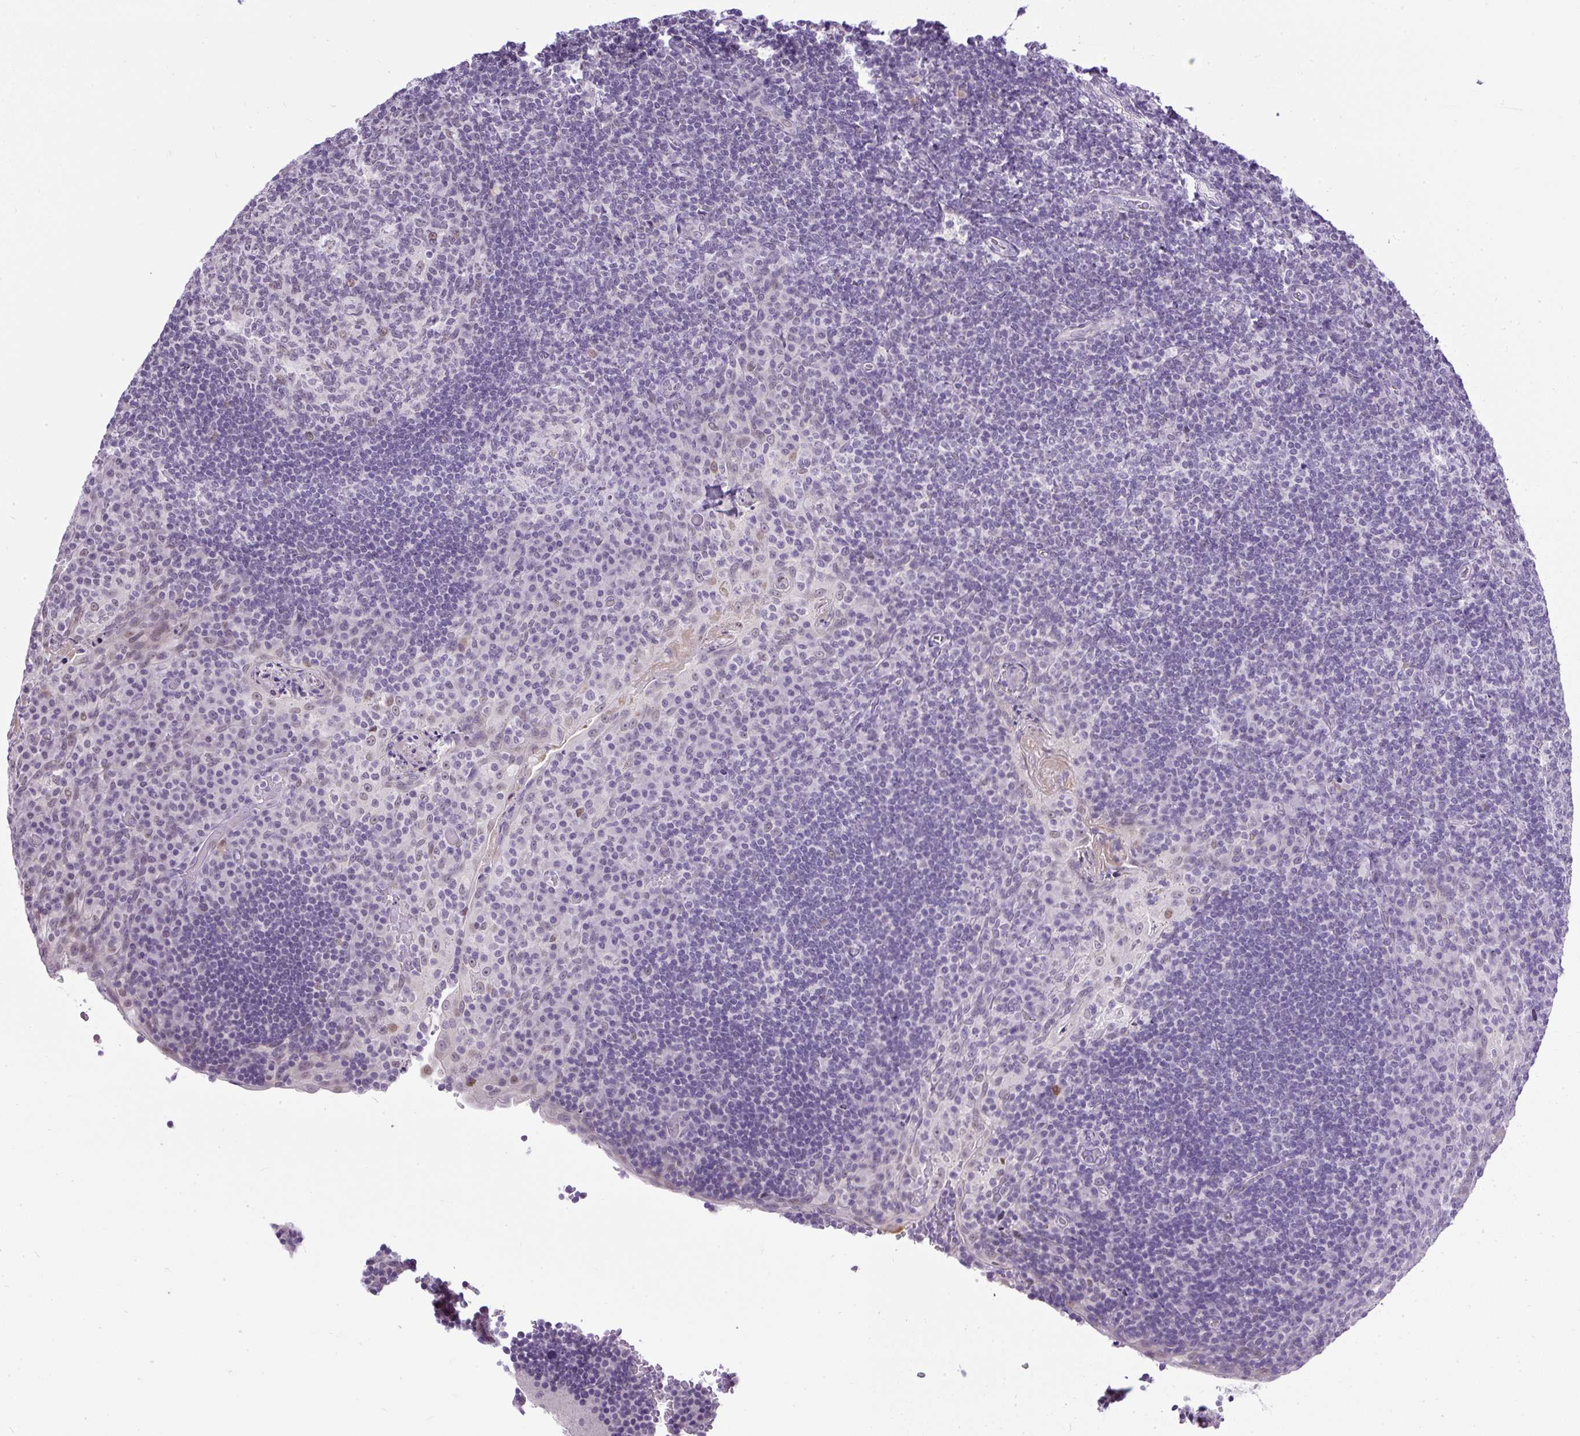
{"staining": {"intensity": "negative", "quantity": "none", "location": "none"}, "tissue": "tonsil", "cell_type": "Germinal center cells", "image_type": "normal", "snomed": [{"axis": "morphology", "description": "Normal tissue, NOS"}, {"axis": "topography", "description": "Tonsil"}], "caption": "The IHC image has no significant staining in germinal center cells of tonsil.", "gene": "WNT10B", "patient": {"sex": "male", "age": 17}}